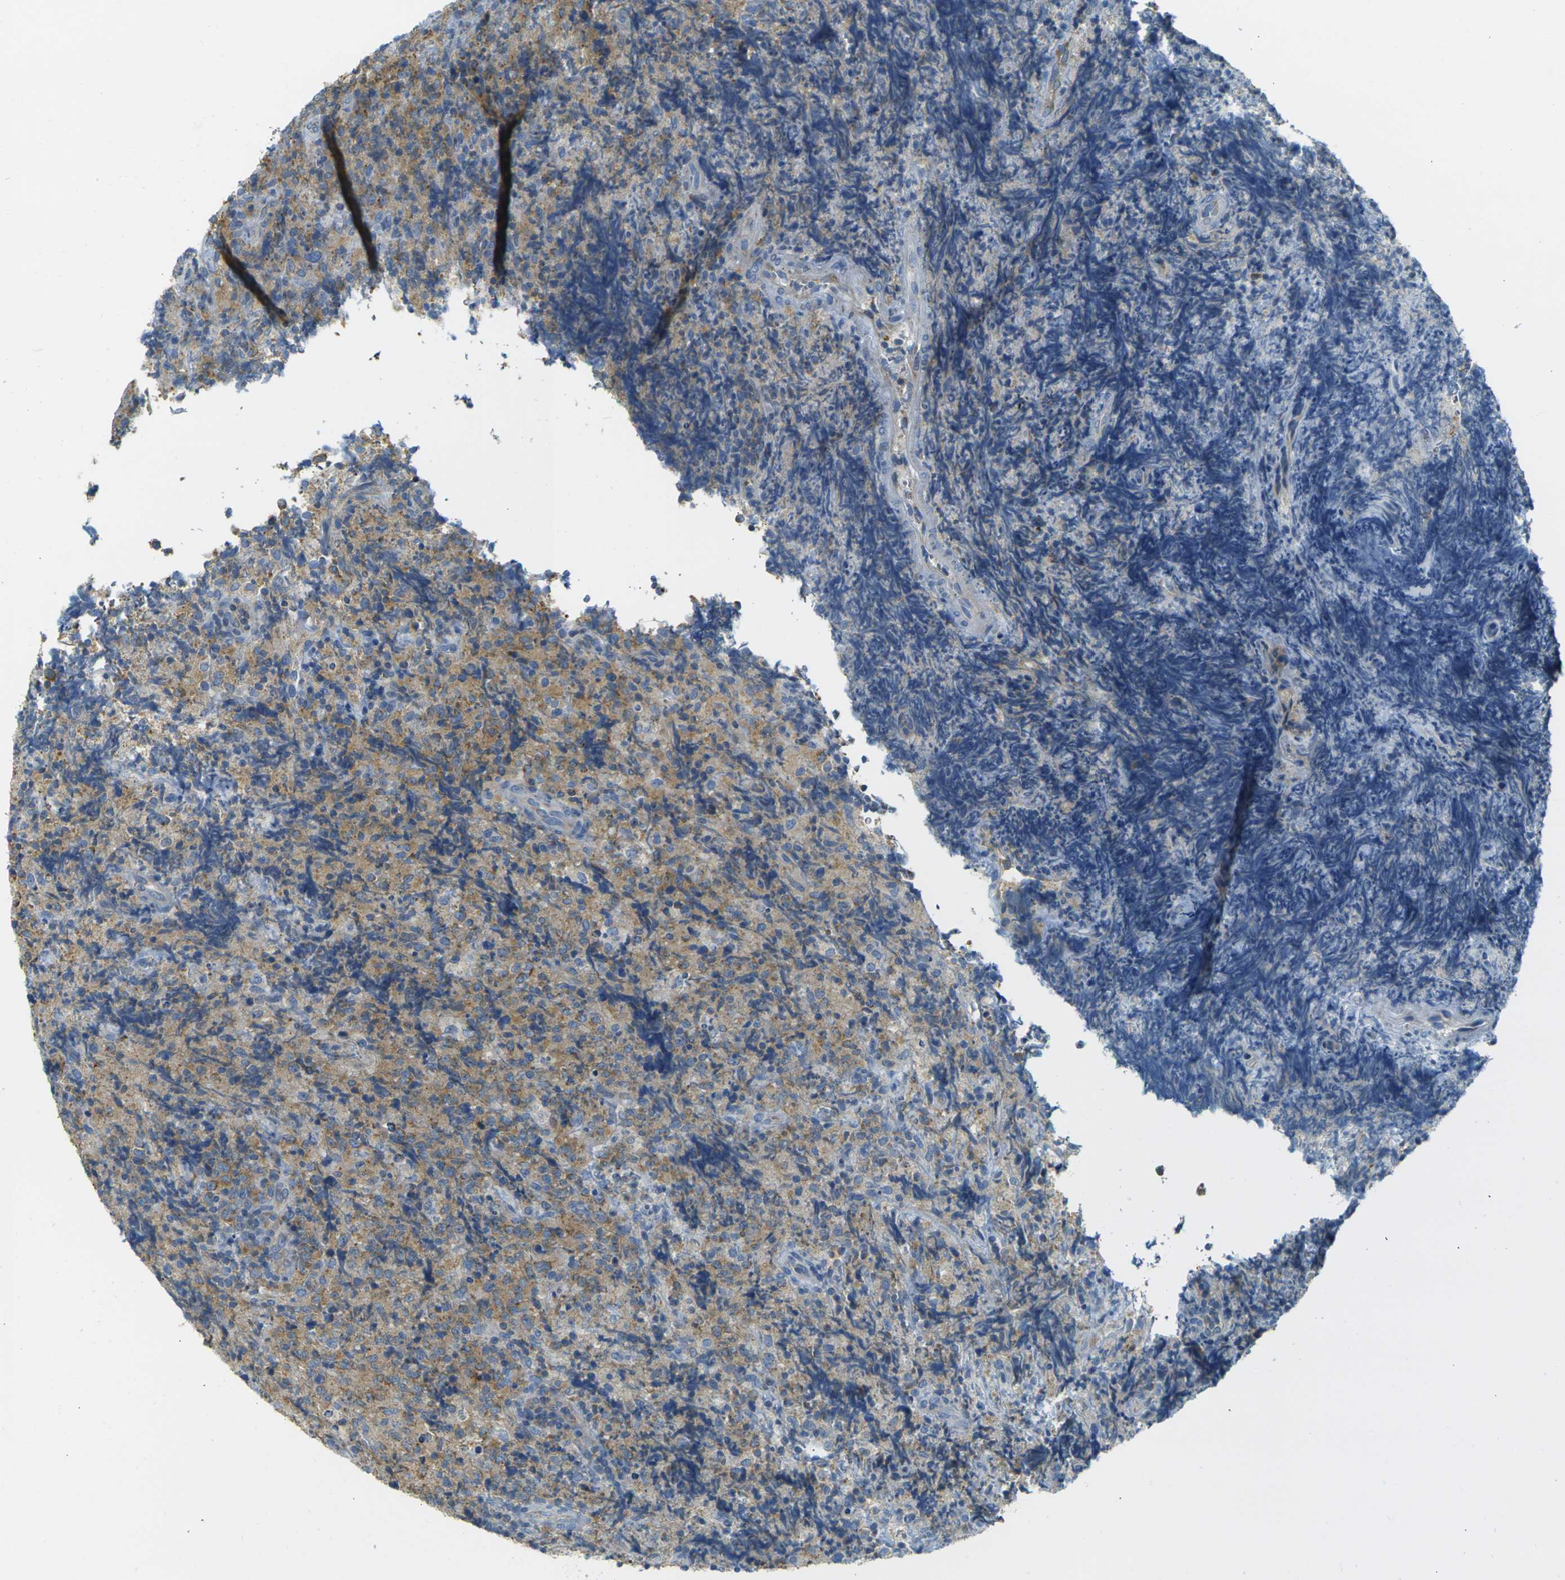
{"staining": {"intensity": "moderate", "quantity": "25%-75%", "location": "cytoplasmic/membranous"}, "tissue": "lymphoma", "cell_type": "Tumor cells", "image_type": "cancer", "snomed": [{"axis": "morphology", "description": "Malignant lymphoma, non-Hodgkin's type, High grade"}, {"axis": "topography", "description": "Tonsil"}], "caption": "DAB immunohistochemical staining of human lymphoma exhibits moderate cytoplasmic/membranous protein staining in approximately 25%-75% of tumor cells. (brown staining indicates protein expression, while blue staining denotes nuclei).", "gene": "PARD6B", "patient": {"sex": "female", "age": 36}}